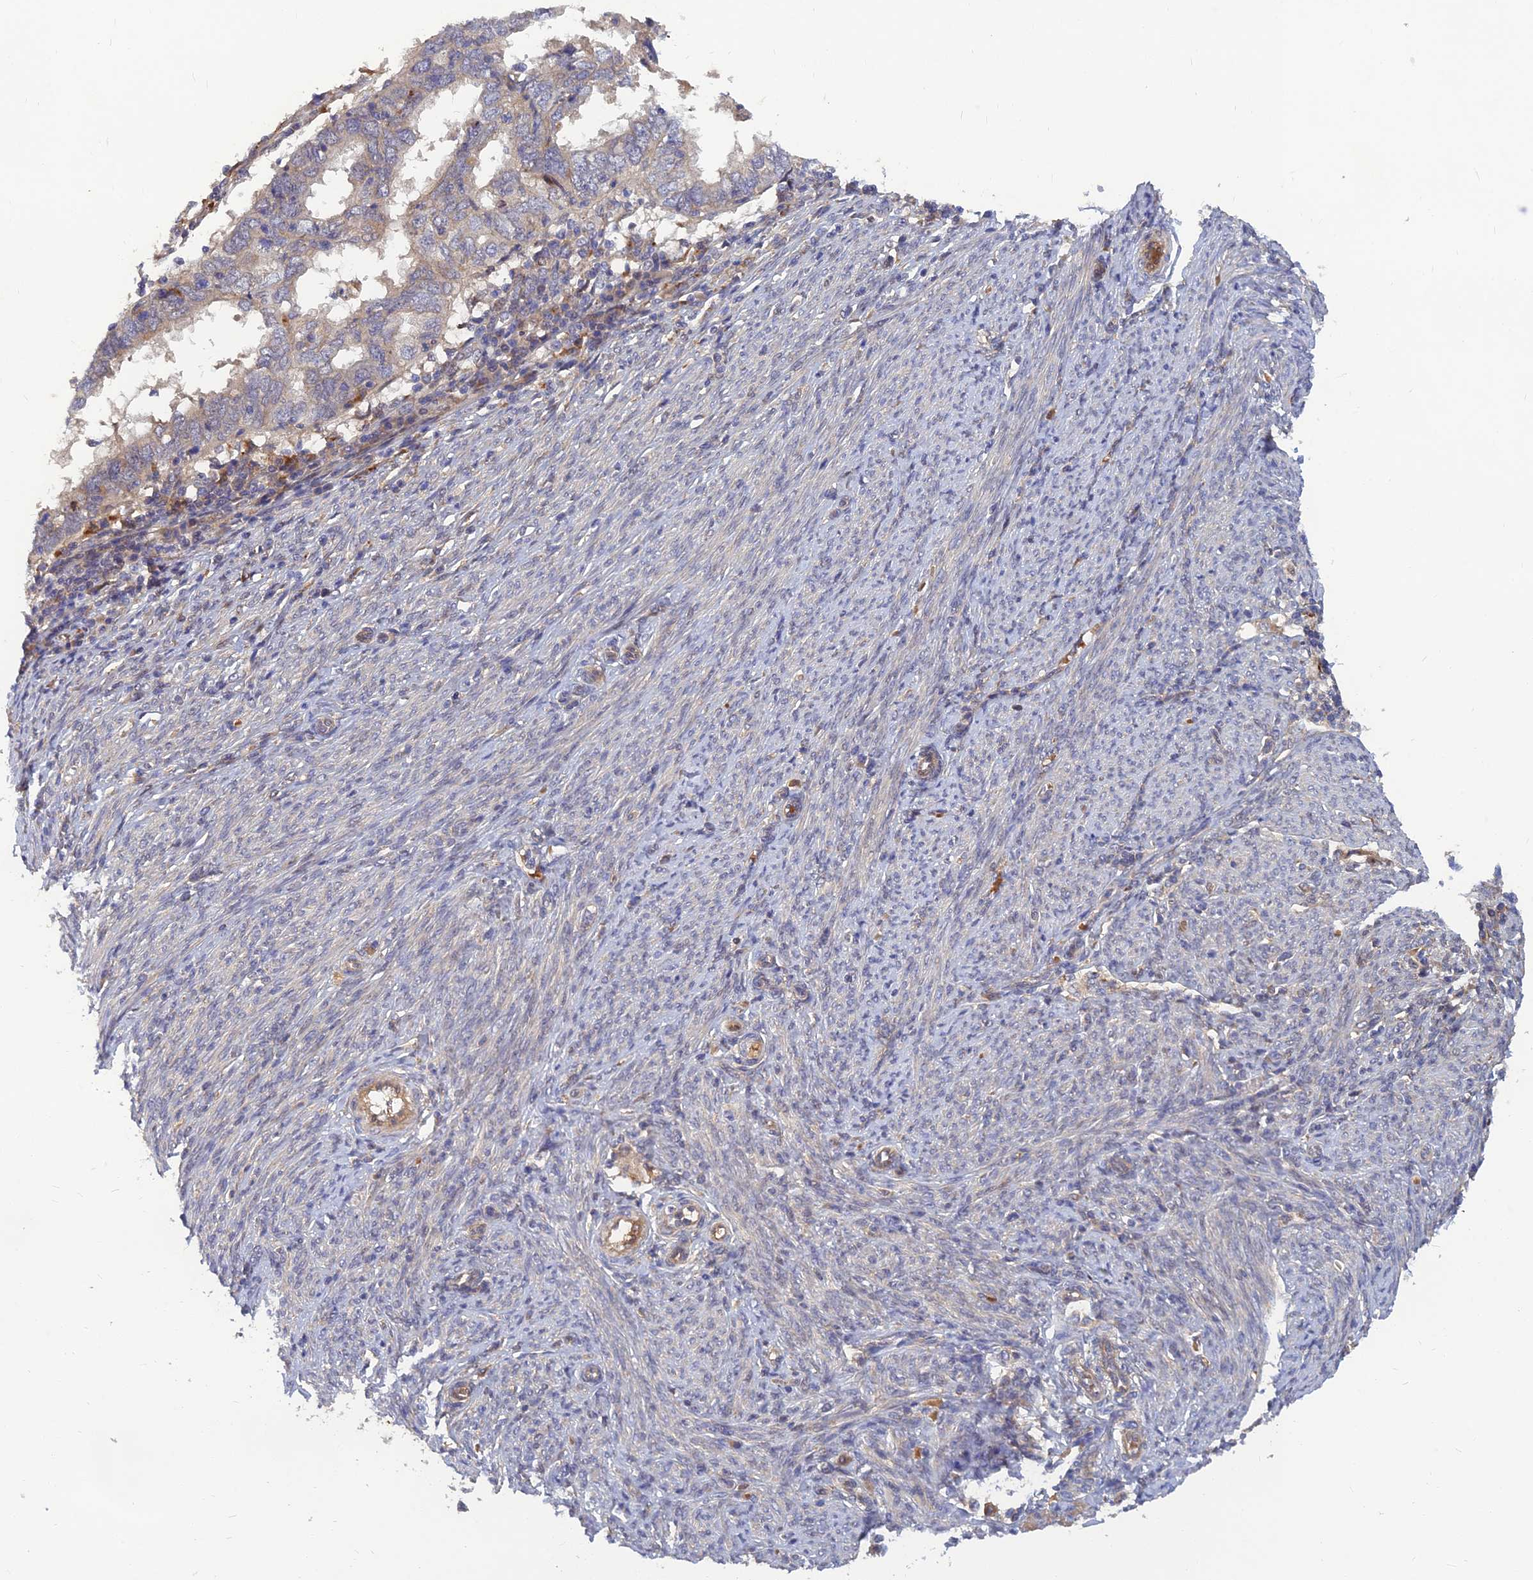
{"staining": {"intensity": "negative", "quantity": "none", "location": "none"}, "tissue": "endometrial cancer", "cell_type": "Tumor cells", "image_type": "cancer", "snomed": [{"axis": "morphology", "description": "Adenocarcinoma, NOS"}, {"axis": "topography", "description": "Uterus"}], "caption": "Immunohistochemical staining of human endometrial cancer displays no significant positivity in tumor cells.", "gene": "FAM151B", "patient": {"sex": "female", "age": 77}}